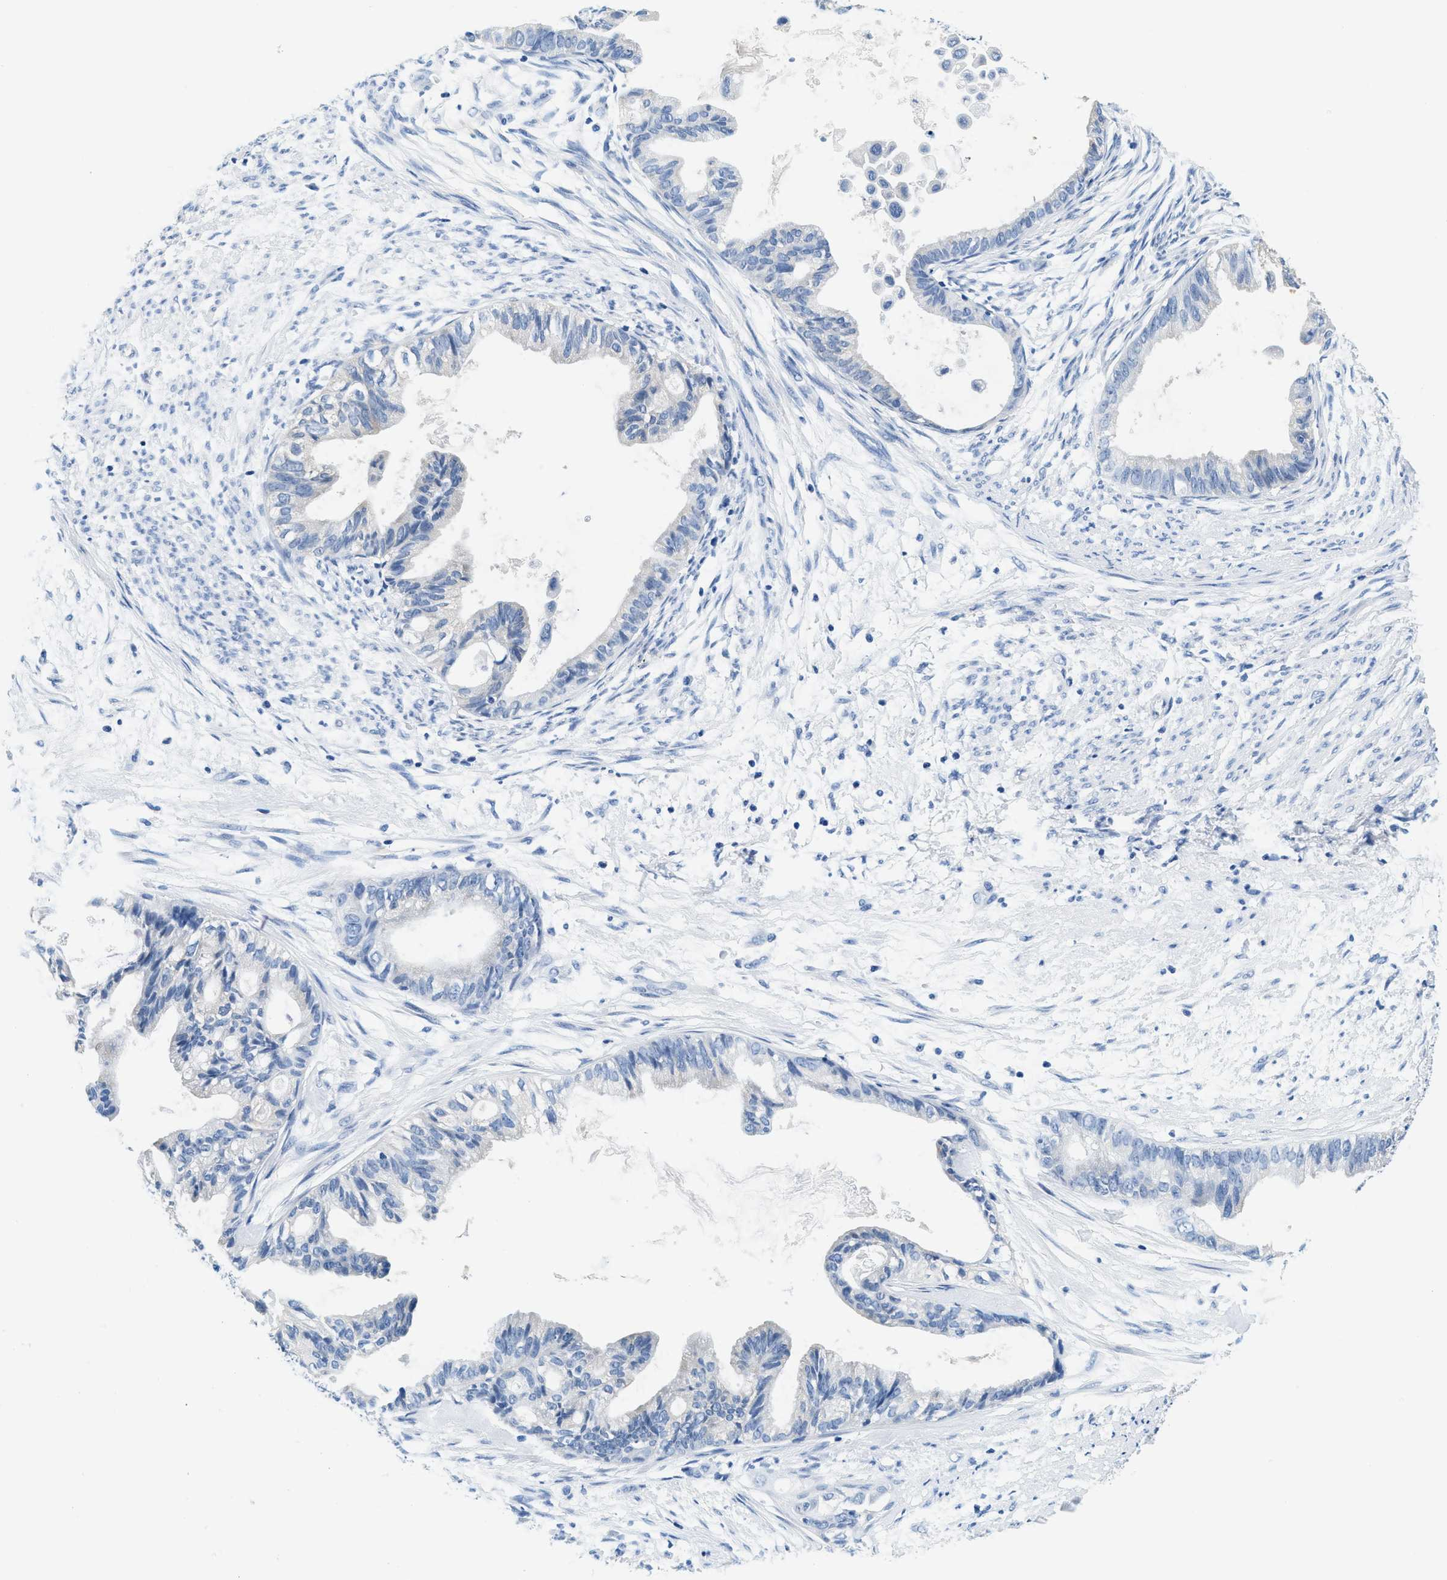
{"staining": {"intensity": "negative", "quantity": "none", "location": "none"}, "tissue": "cervical cancer", "cell_type": "Tumor cells", "image_type": "cancer", "snomed": [{"axis": "morphology", "description": "Normal tissue, NOS"}, {"axis": "morphology", "description": "Adenocarcinoma, NOS"}, {"axis": "topography", "description": "Cervix"}, {"axis": "topography", "description": "Endometrium"}], "caption": "Human cervical cancer (adenocarcinoma) stained for a protein using immunohistochemistry (IHC) reveals no staining in tumor cells.", "gene": "GSTM3", "patient": {"sex": "female", "age": 86}}